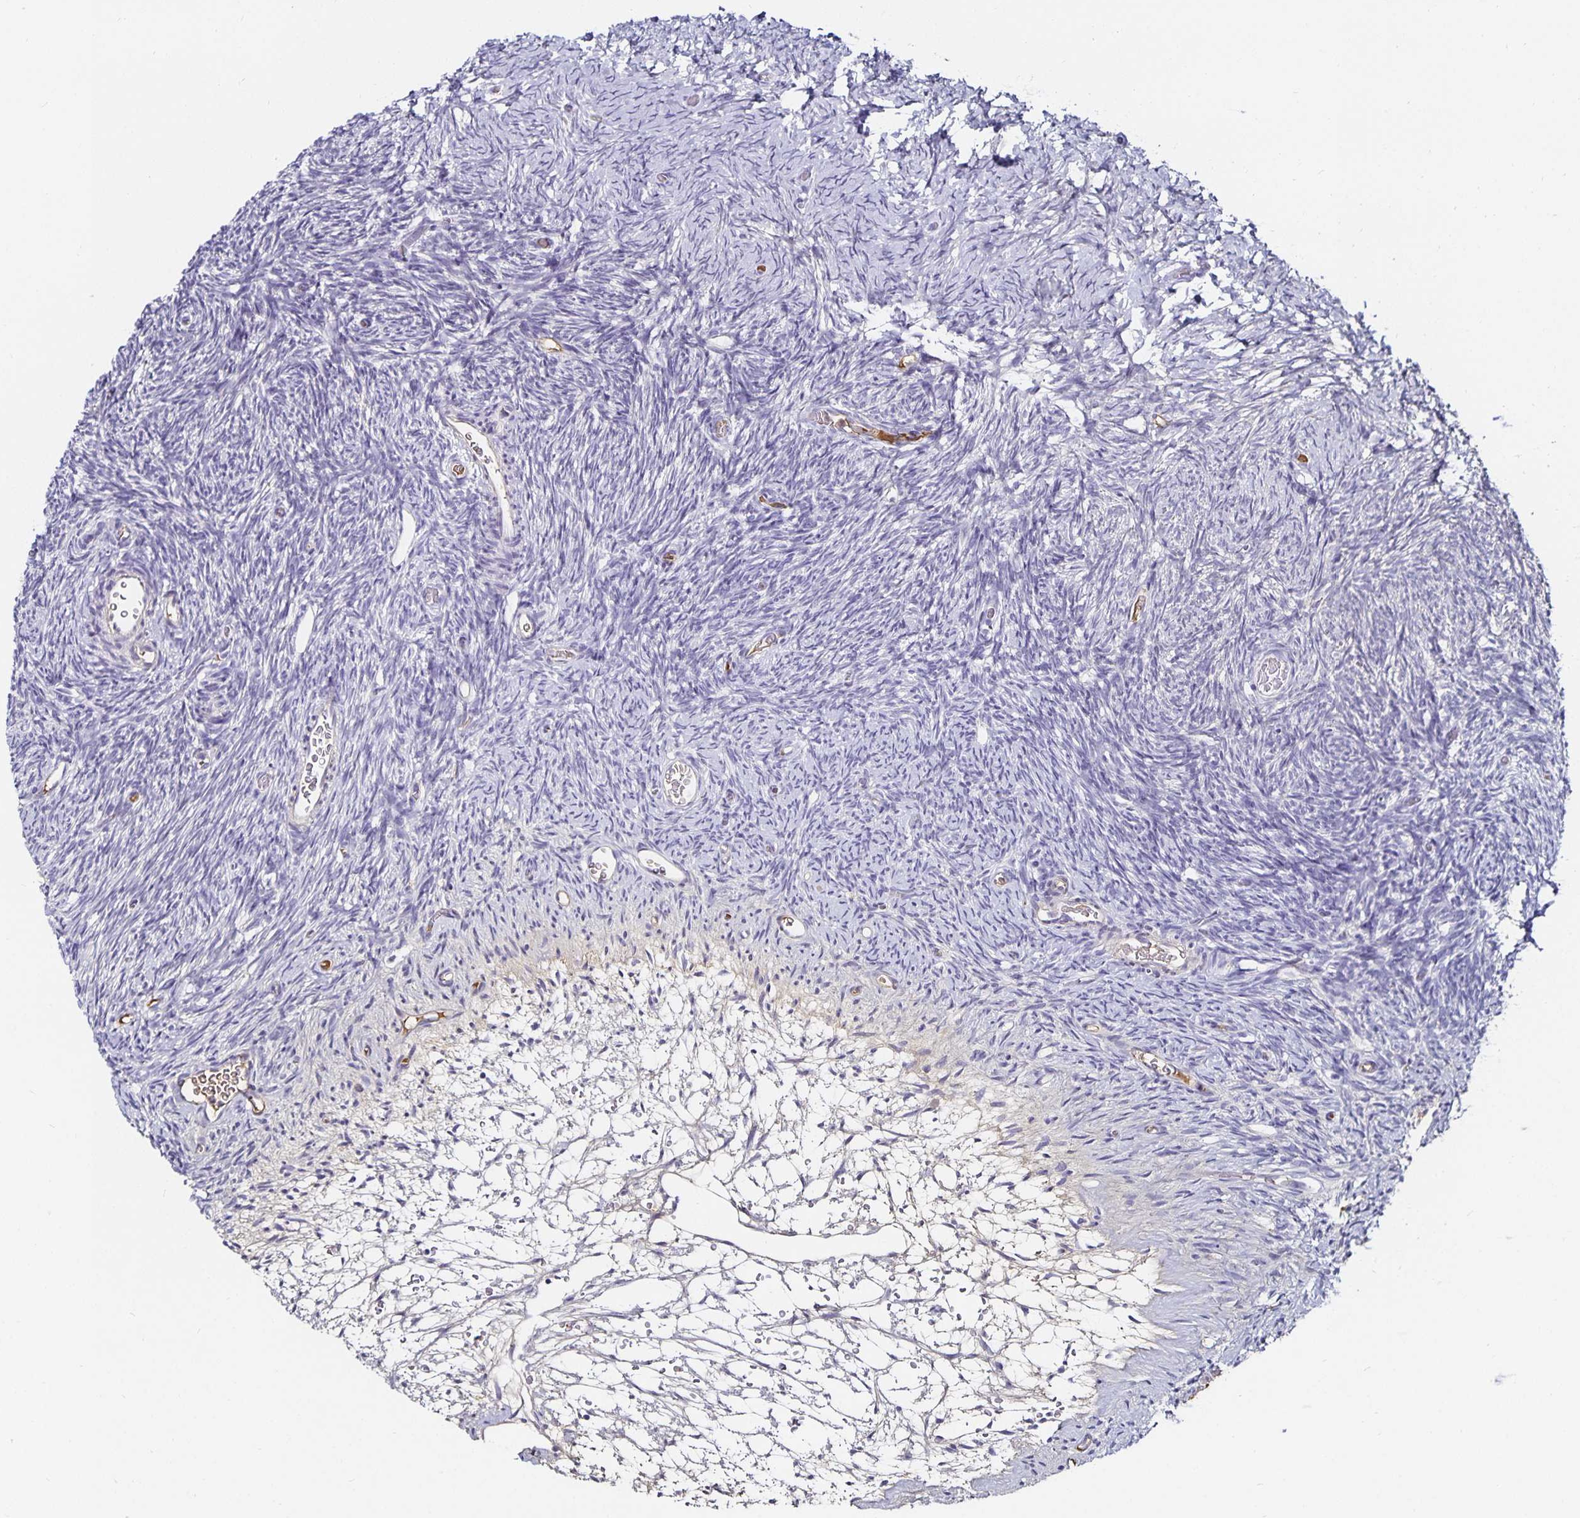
{"staining": {"intensity": "negative", "quantity": "none", "location": "none"}, "tissue": "ovary", "cell_type": "Follicle cells", "image_type": "normal", "snomed": [{"axis": "morphology", "description": "Normal tissue, NOS"}, {"axis": "topography", "description": "Ovary"}], "caption": "Follicle cells are negative for protein expression in benign human ovary. (DAB (3,3'-diaminobenzidine) immunohistochemistry (IHC) with hematoxylin counter stain).", "gene": "TTR", "patient": {"sex": "female", "age": 39}}